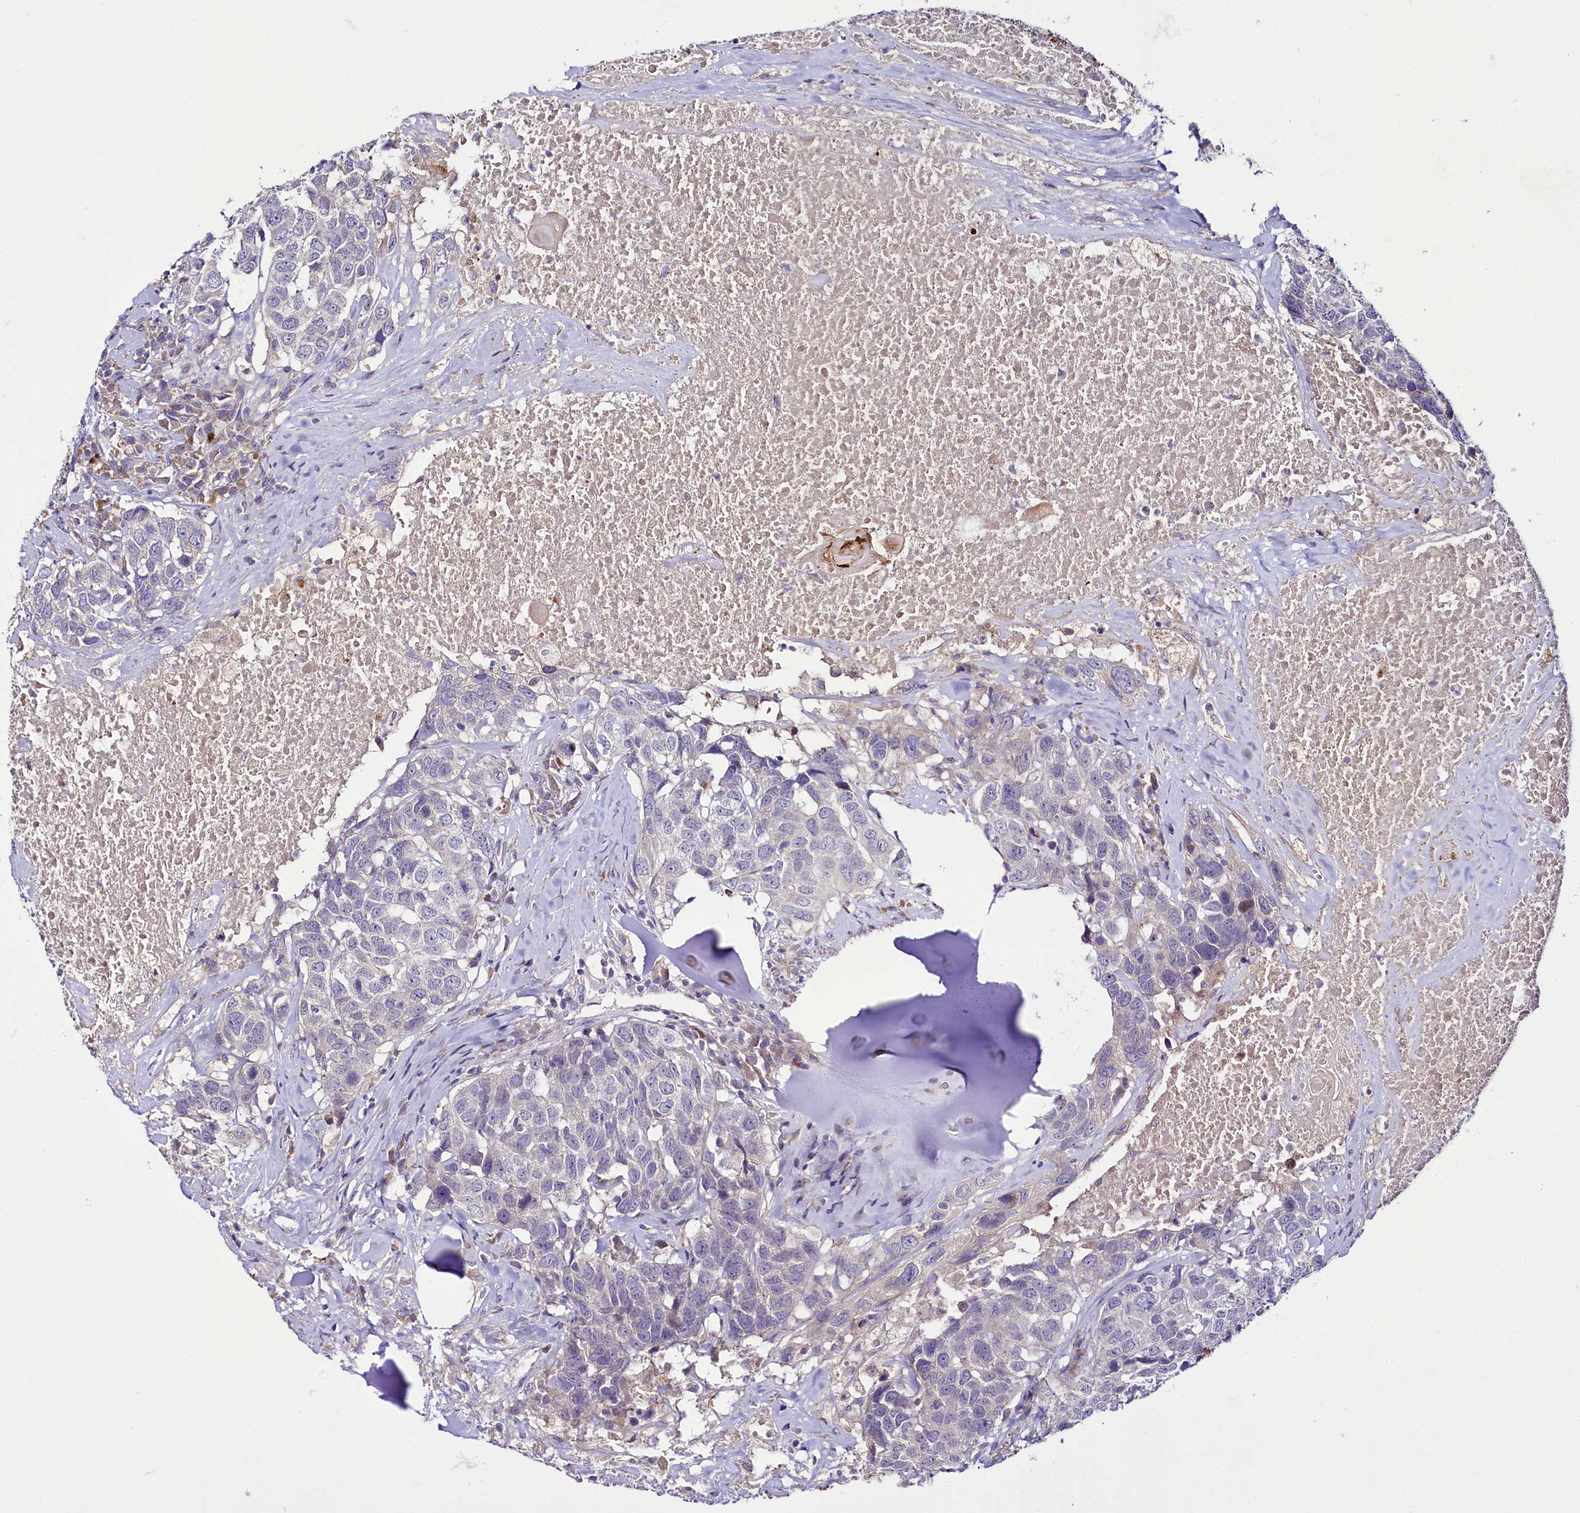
{"staining": {"intensity": "negative", "quantity": "none", "location": "none"}, "tissue": "head and neck cancer", "cell_type": "Tumor cells", "image_type": "cancer", "snomed": [{"axis": "morphology", "description": "Squamous cell carcinoma, NOS"}, {"axis": "topography", "description": "Head-Neck"}], "caption": "Protein analysis of head and neck squamous cell carcinoma demonstrates no significant staining in tumor cells. (Immunohistochemistry (ihc), brightfield microscopy, high magnification).", "gene": "ZC3H12C", "patient": {"sex": "male", "age": 66}}